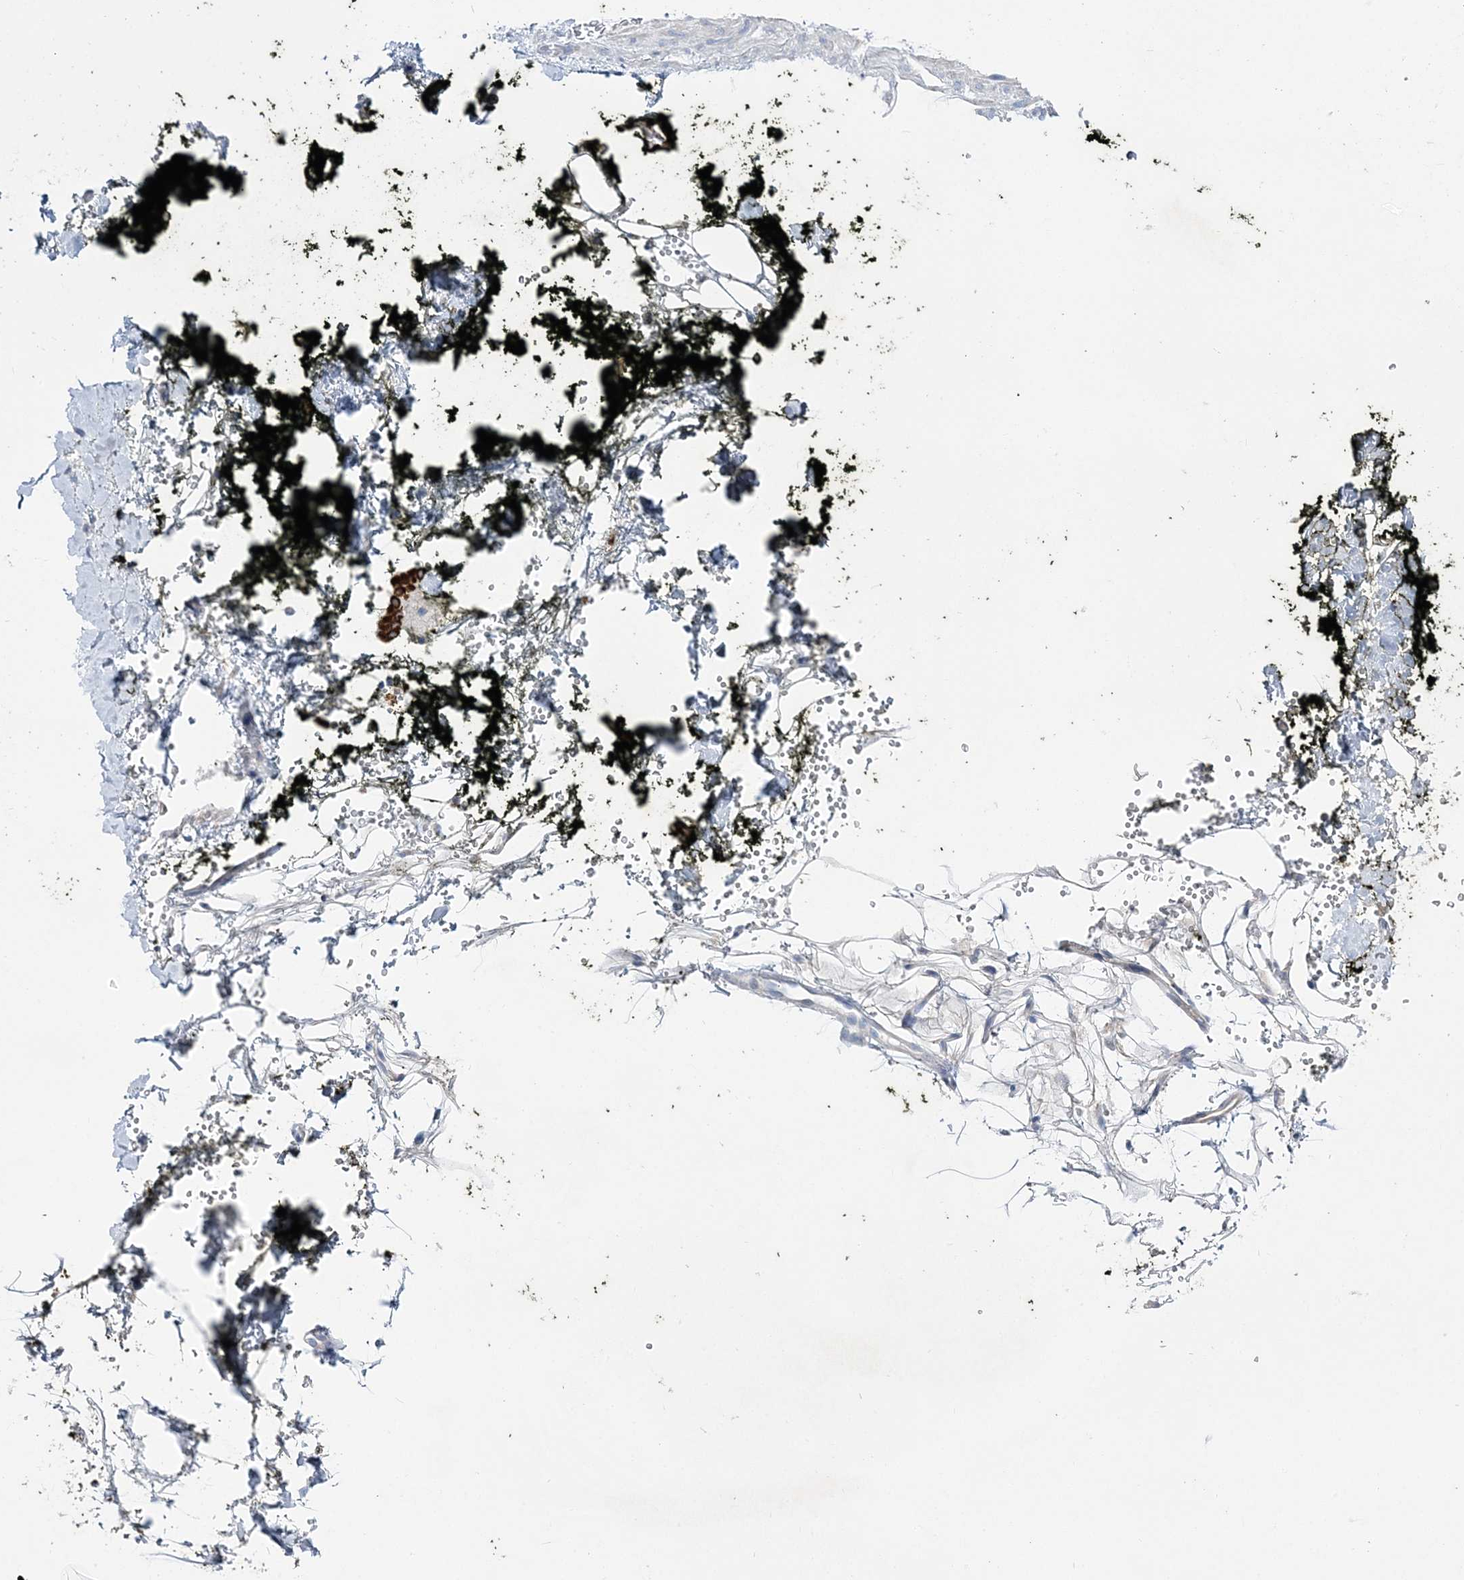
{"staining": {"intensity": "negative", "quantity": "none", "location": "none"}, "tissue": "soft tissue", "cell_type": "Chondrocytes", "image_type": "normal", "snomed": [{"axis": "morphology", "description": "Normal tissue, NOS"}, {"axis": "morphology", "description": "Adenocarcinoma, NOS"}, {"axis": "topography", "description": "Pancreas"}, {"axis": "topography", "description": "Peripheral nerve tissue"}], "caption": "Protein analysis of unremarkable soft tissue reveals no significant expression in chondrocytes.", "gene": "ANO1", "patient": {"sex": "male", "age": 59}}